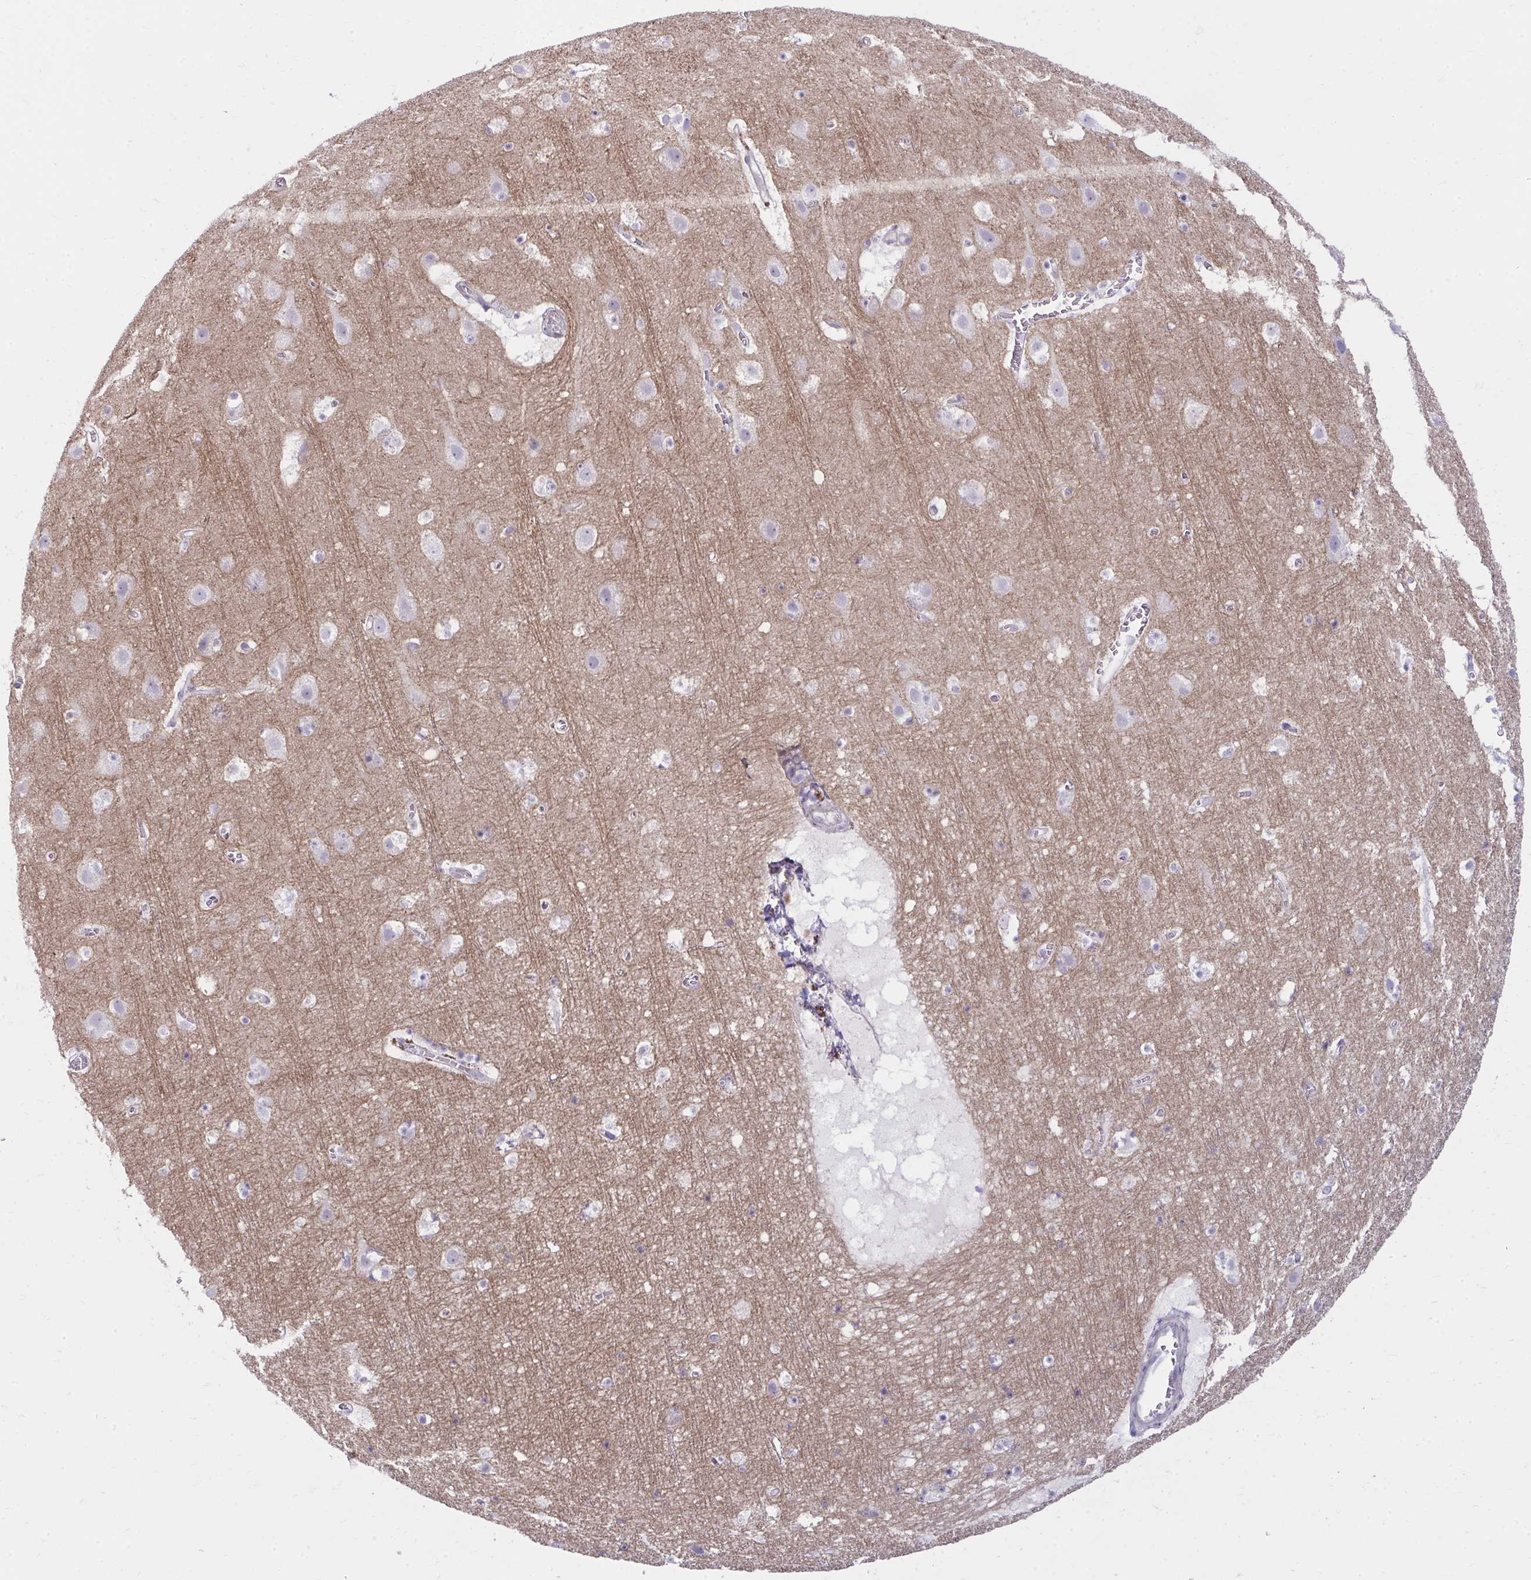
{"staining": {"intensity": "negative", "quantity": "none", "location": "none"}, "tissue": "cerebral cortex", "cell_type": "Endothelial cells", "image_type": "normal", "snomed": [{"axis": "morphology", "description": "Normal tissue, NOS"}, {"axis": "topography", "description": "Cerebral cortex"}], "caption": "Immunohistochemistry (IHC) photomicrograph of unremarkable human cerebral cortex stained for a protein (brown), which displays no expression in endothelial cells.", "gene": "SLC14A1", "patient": {"sex": "female", "age": 42}}